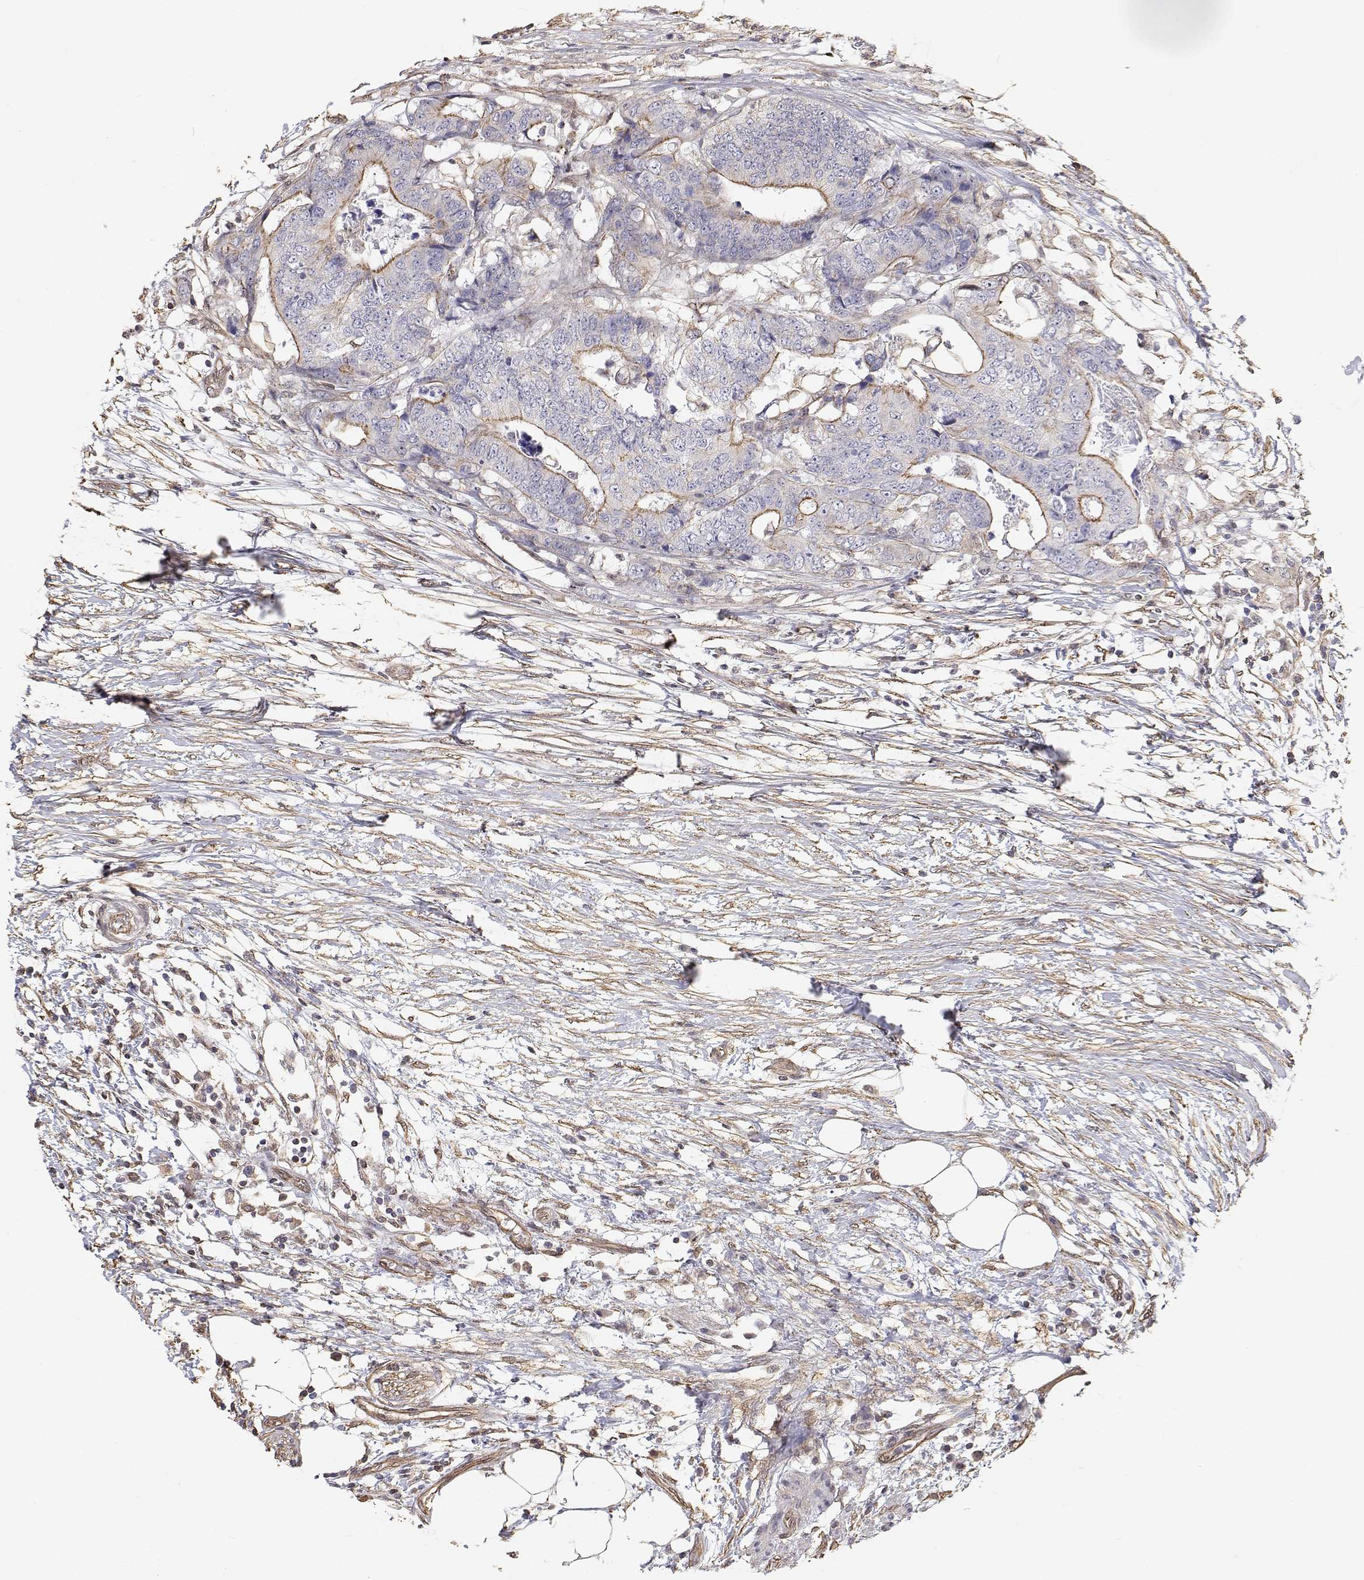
{"staining": {"intensity": "weak", "quantity": "25%-75%", "location": "cytoplasmic/membranous"}, "tissue": "colorectal cancer", "cell_type": "Tumor cells", "image_type": "cancer", "snomed": [{"axis": "morphology", "description": "Adenocarcinoma, NOS"}, {"axis": "topography", "description": "Colon"}], "caption": "This is a micrograph of IHC staining of colorectal cancer (adenocarcinoma), which shows weak staining in the cytoplasmic/membranous of tumor cells.", "gene": "GSDMA", "patient": {"sex": "female", "age": 48}}